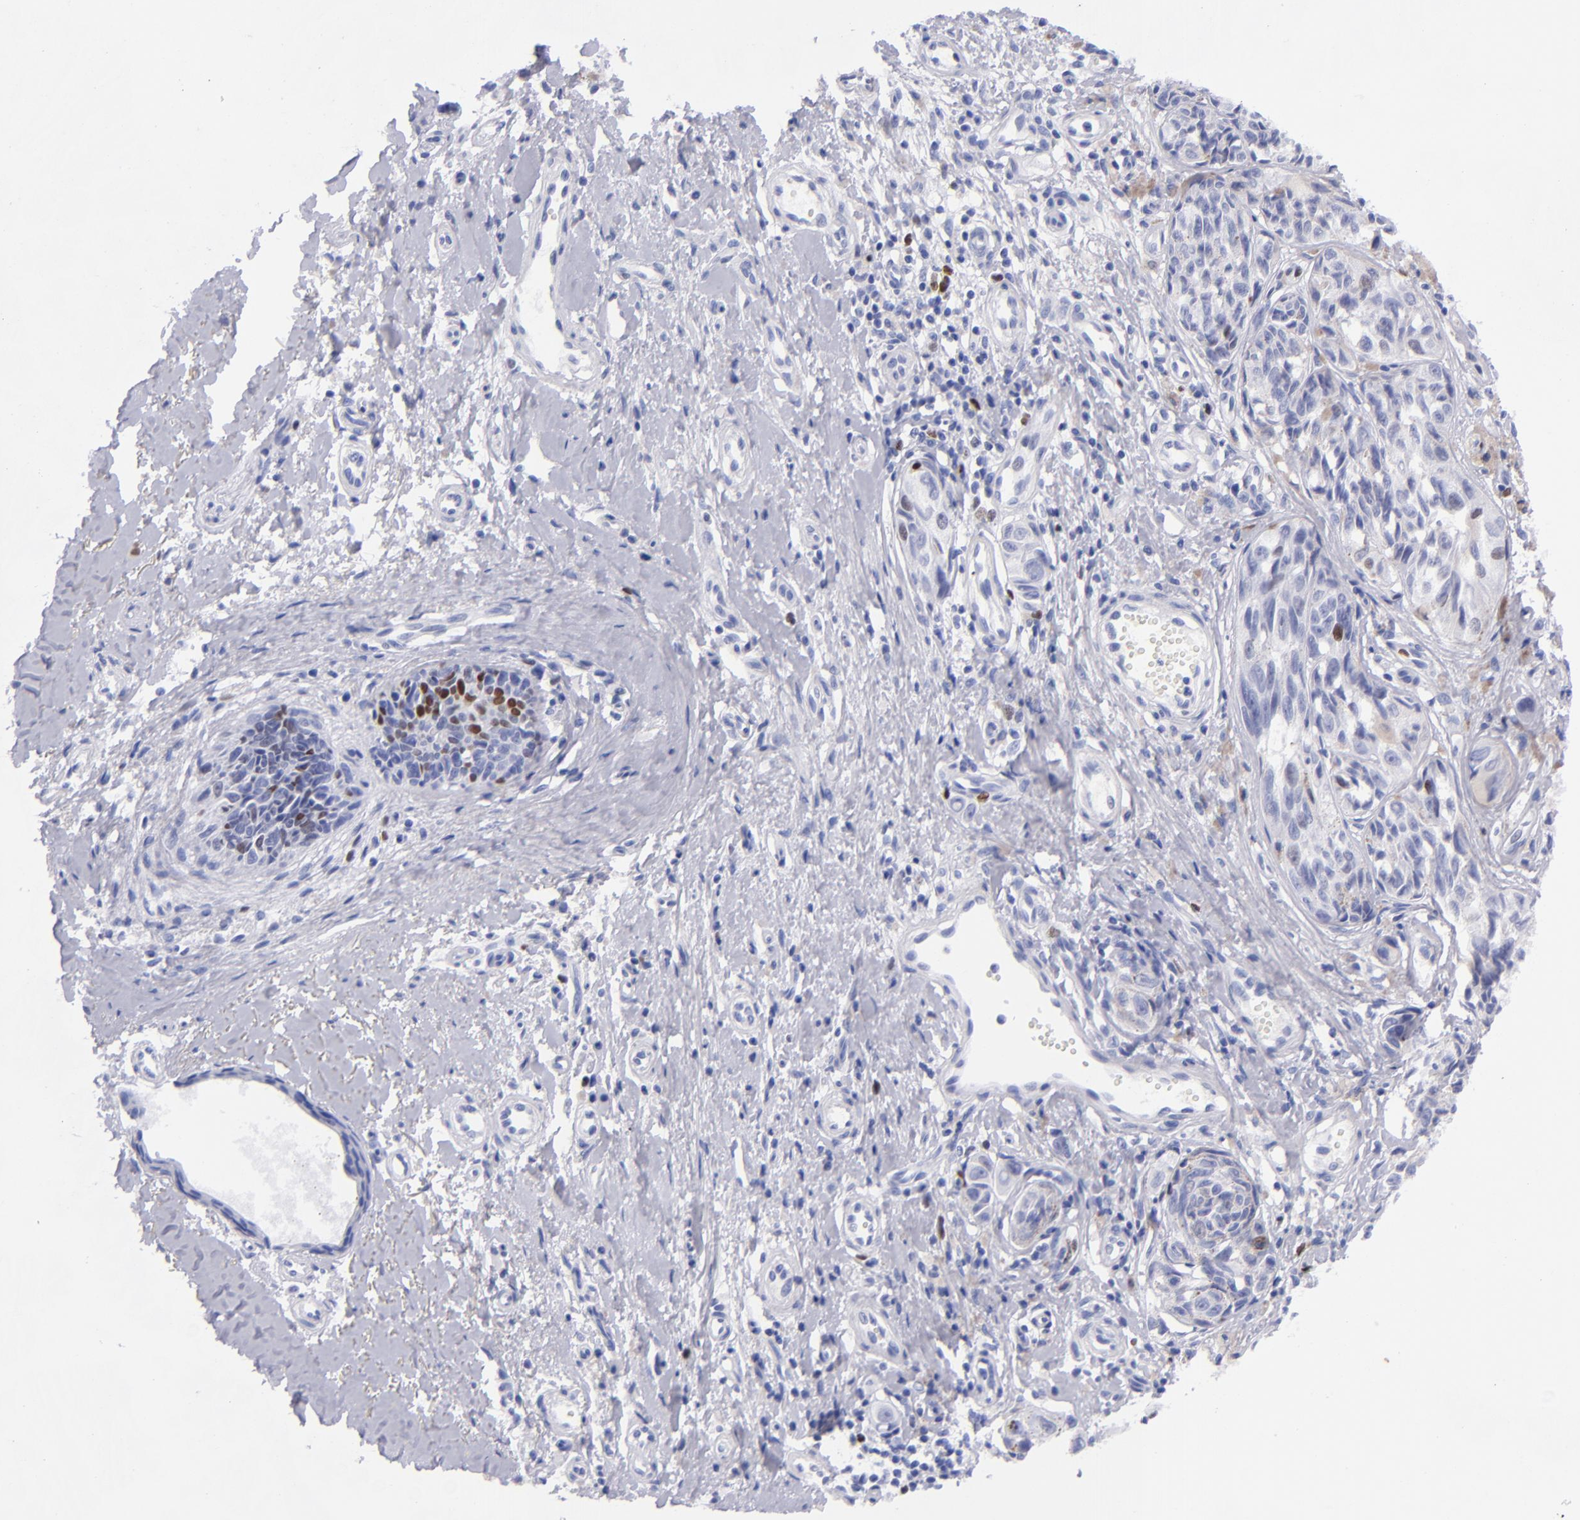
{"staining": {"intensity": "strong", "quantity": "<25%", "location": "nuclear"}, "tissue": "melanoma", "cell_type": "Tumor cells", "image_type": "cancer", "snomed": [{"axis": "morphology", "description": "Malignant melanoma, NOS"}, {"axis": "topography", "description": "Skin"}], "caption": "The histopathology image demonstrates immunohistochemical staining of melanoma. There is strong nuclear staining is appreciated in approximately <25% of tumor cells. (DAB (3,3'-diaminobenzidine) IHC, brown staining for protein, blue staining for nuclei).", "gene": "MCM7", "patient": {"sex": "male", "age": 36}}